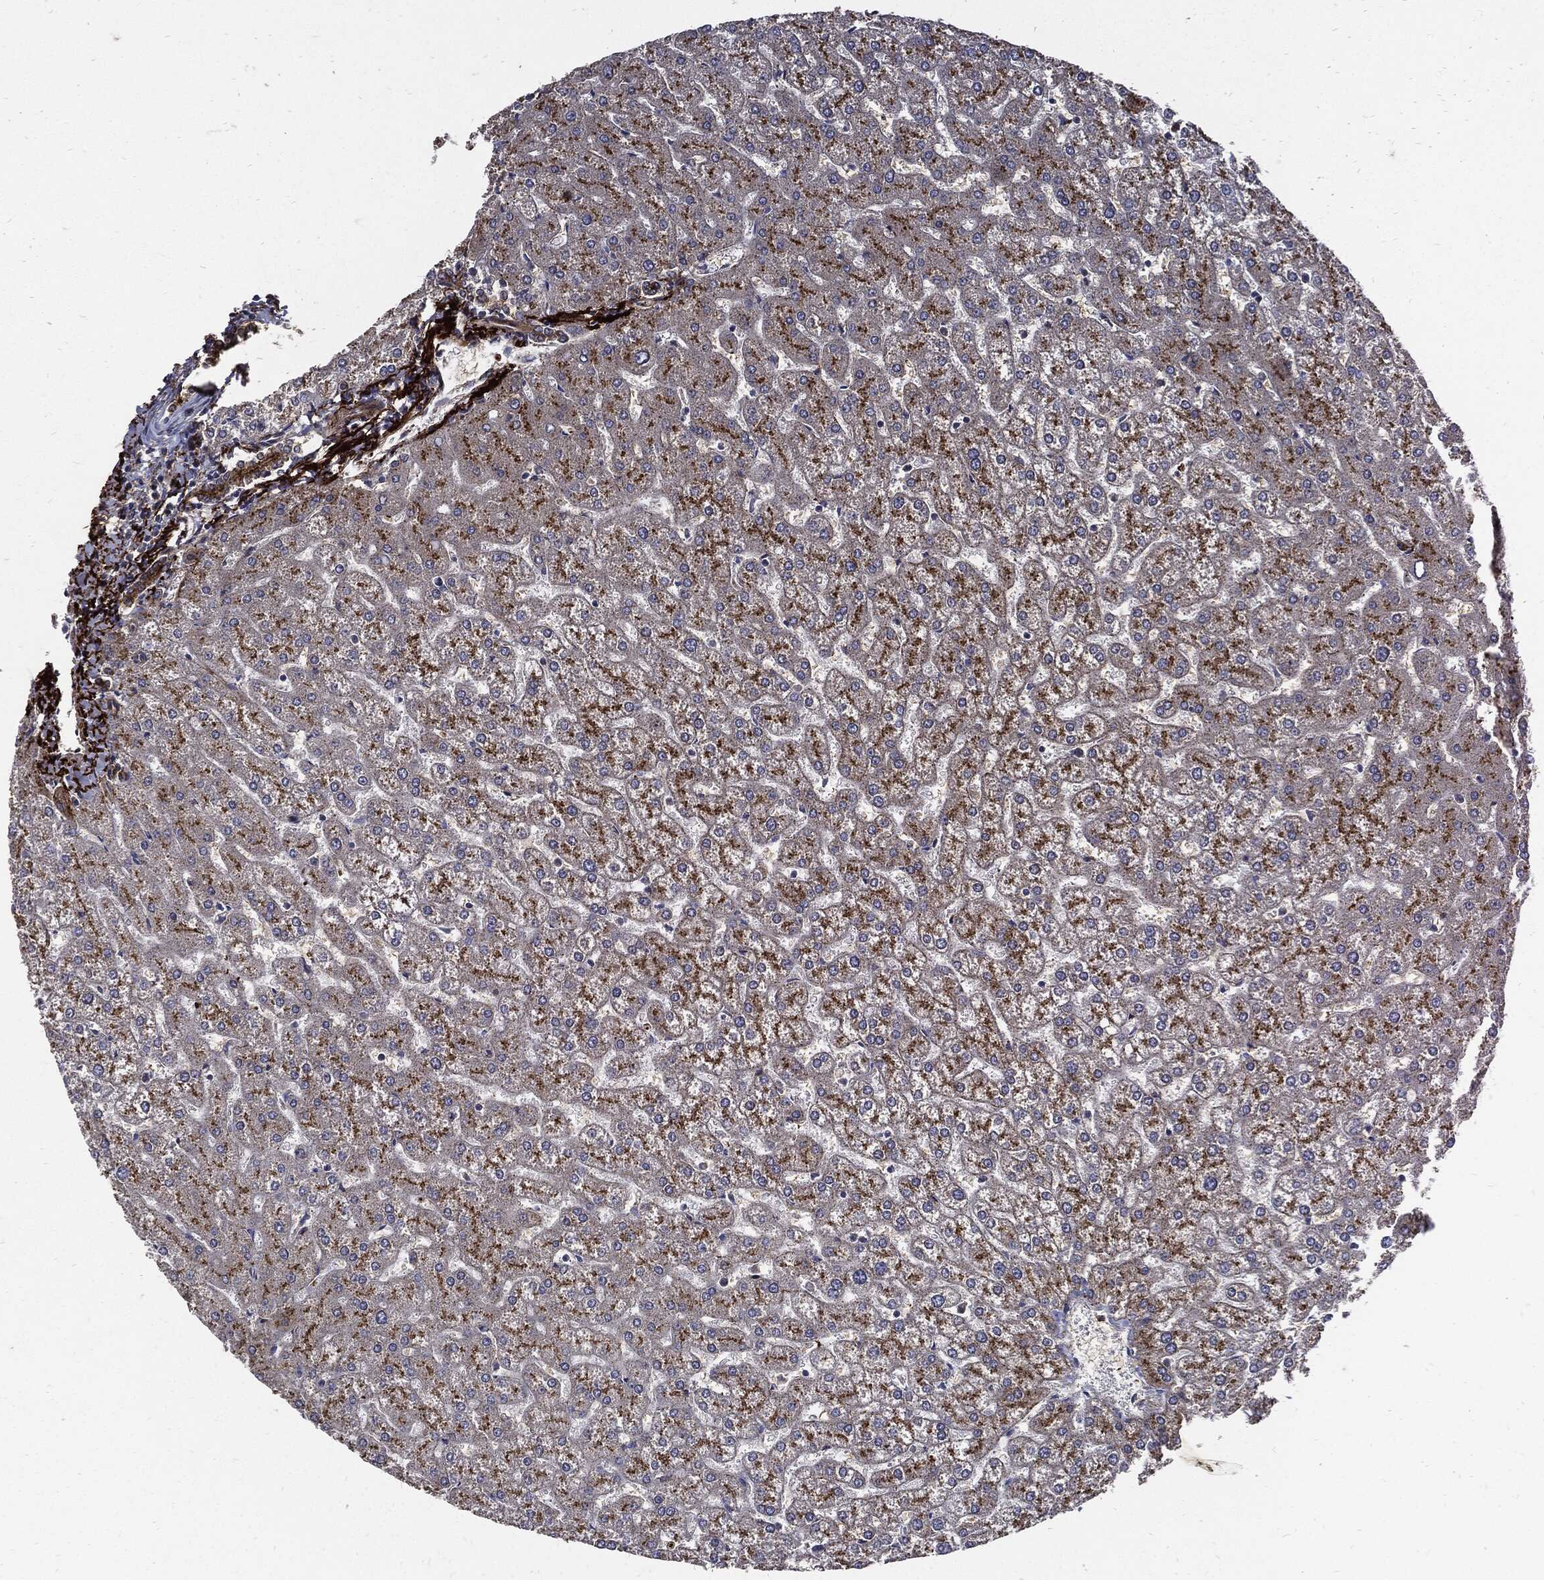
{"staining": {"intensity": "strong", "quantity": ">75%", "location": "cytoplasmic/membranous"}, "tissue": "liver", "cell_type": "Cholangiocytes", "image_type": "normal", "snomed": [{"axis": "morphology", "description": "Normal tissue, NOS"}, {"axis": "topography", "description": "Liver"}], "caption": "Liver stained with immunohistochemistry (IHC) reveals strong cytoplasmic/membranous staining in about >75% of cholangiocytes. The staining was performed using DAB to visualize the protein expression in brown, while the nuclei were stained in blue with hematoxylin (Magnification: 20x).", "gene": "CLU", "patient": {"sex": "female", "age": 32}}